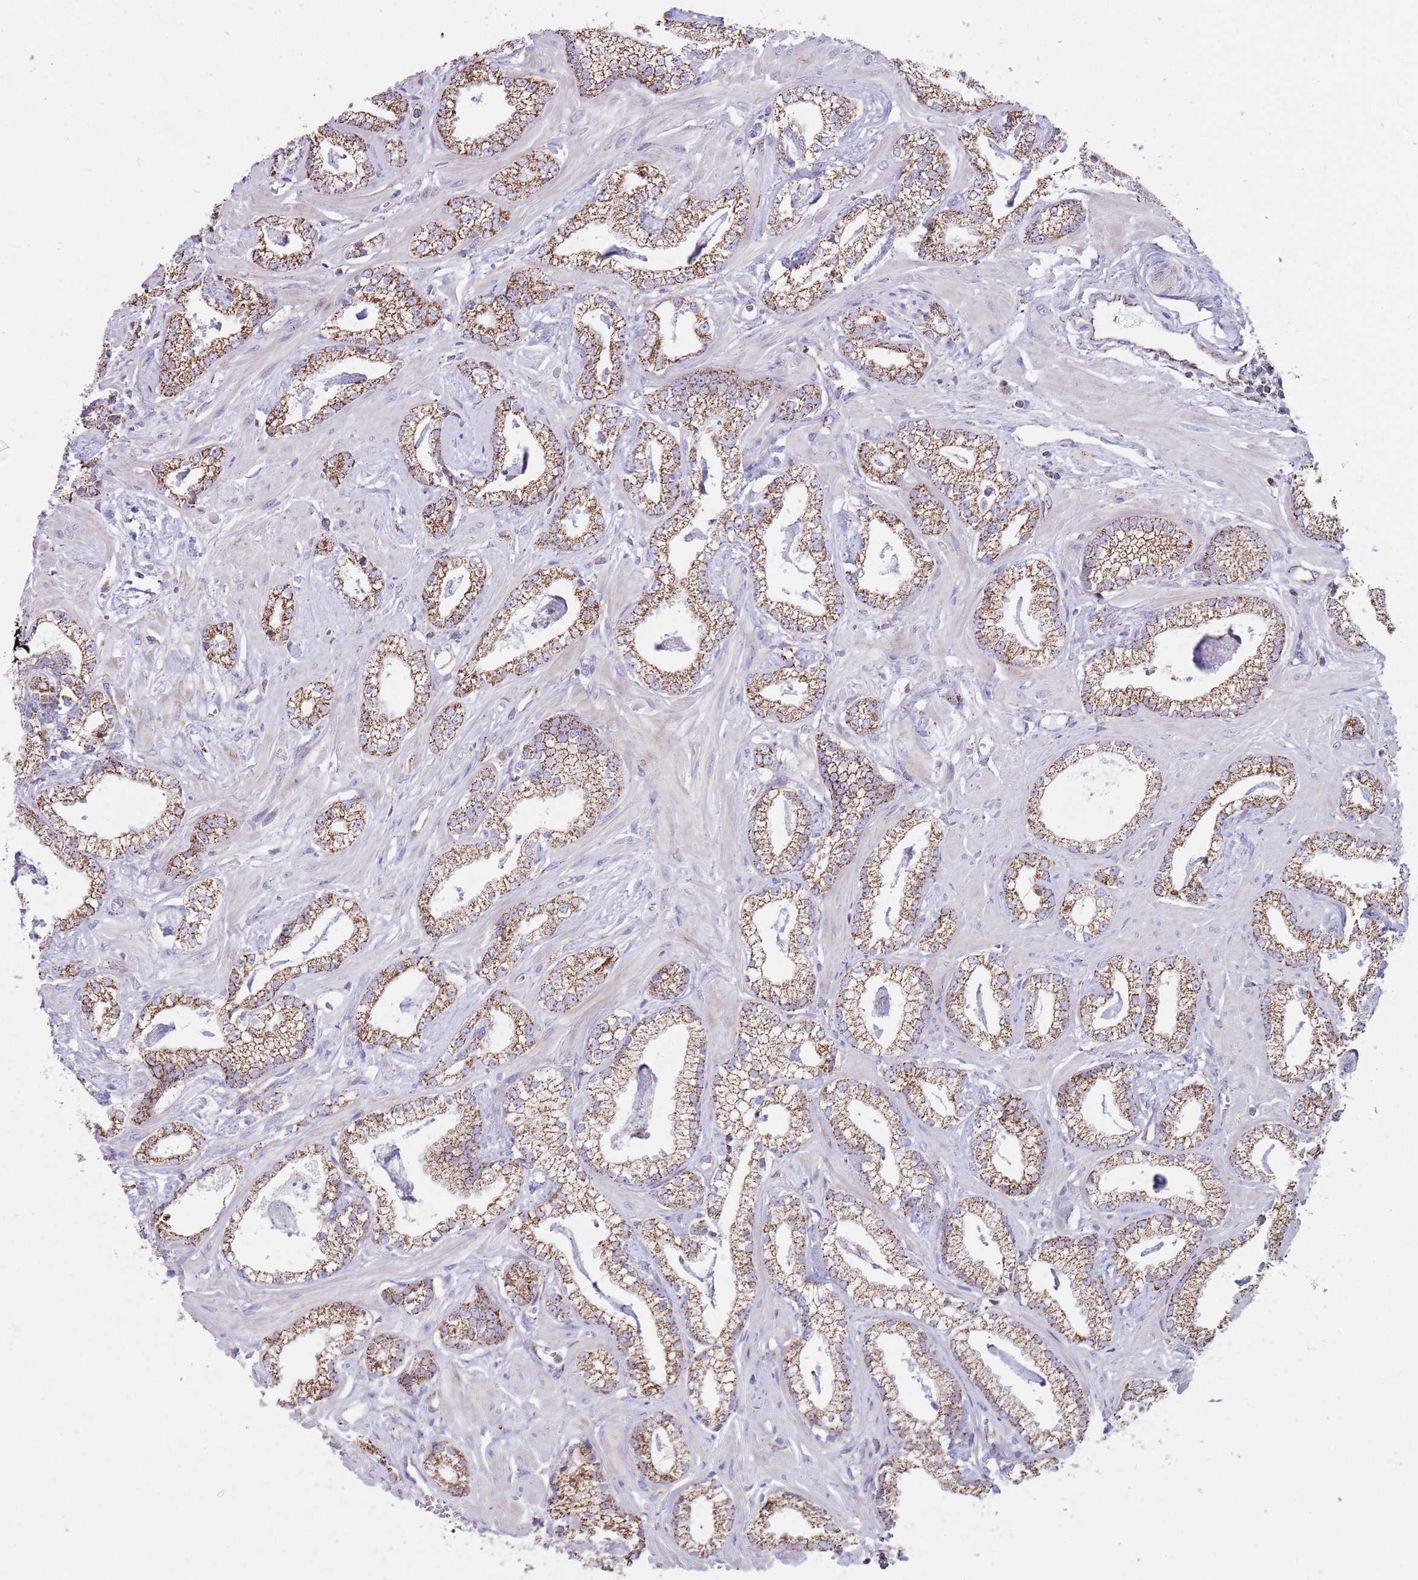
{"staining": {"intensity": "strong", "quantity": ">75%", "location": "cytoplasmic/membranous"}, "tissue": "prostate cancer", "cell_type": "Tumor cells", "image_type": "cancer", "snomed": [{"axis": "morphology", "description": "Adenocarcinoma, Low grade"}, {"axis": "topography", "description": "Prostate"}], "caption": "Tumor cells show high levels of strong cytoplasmic/membranous staining in about >75% of cells in human adenocarcinoma (low-grade) (prostate).", "gene": "TTLL1", "patient": {"sex": "male", "age": 60}}